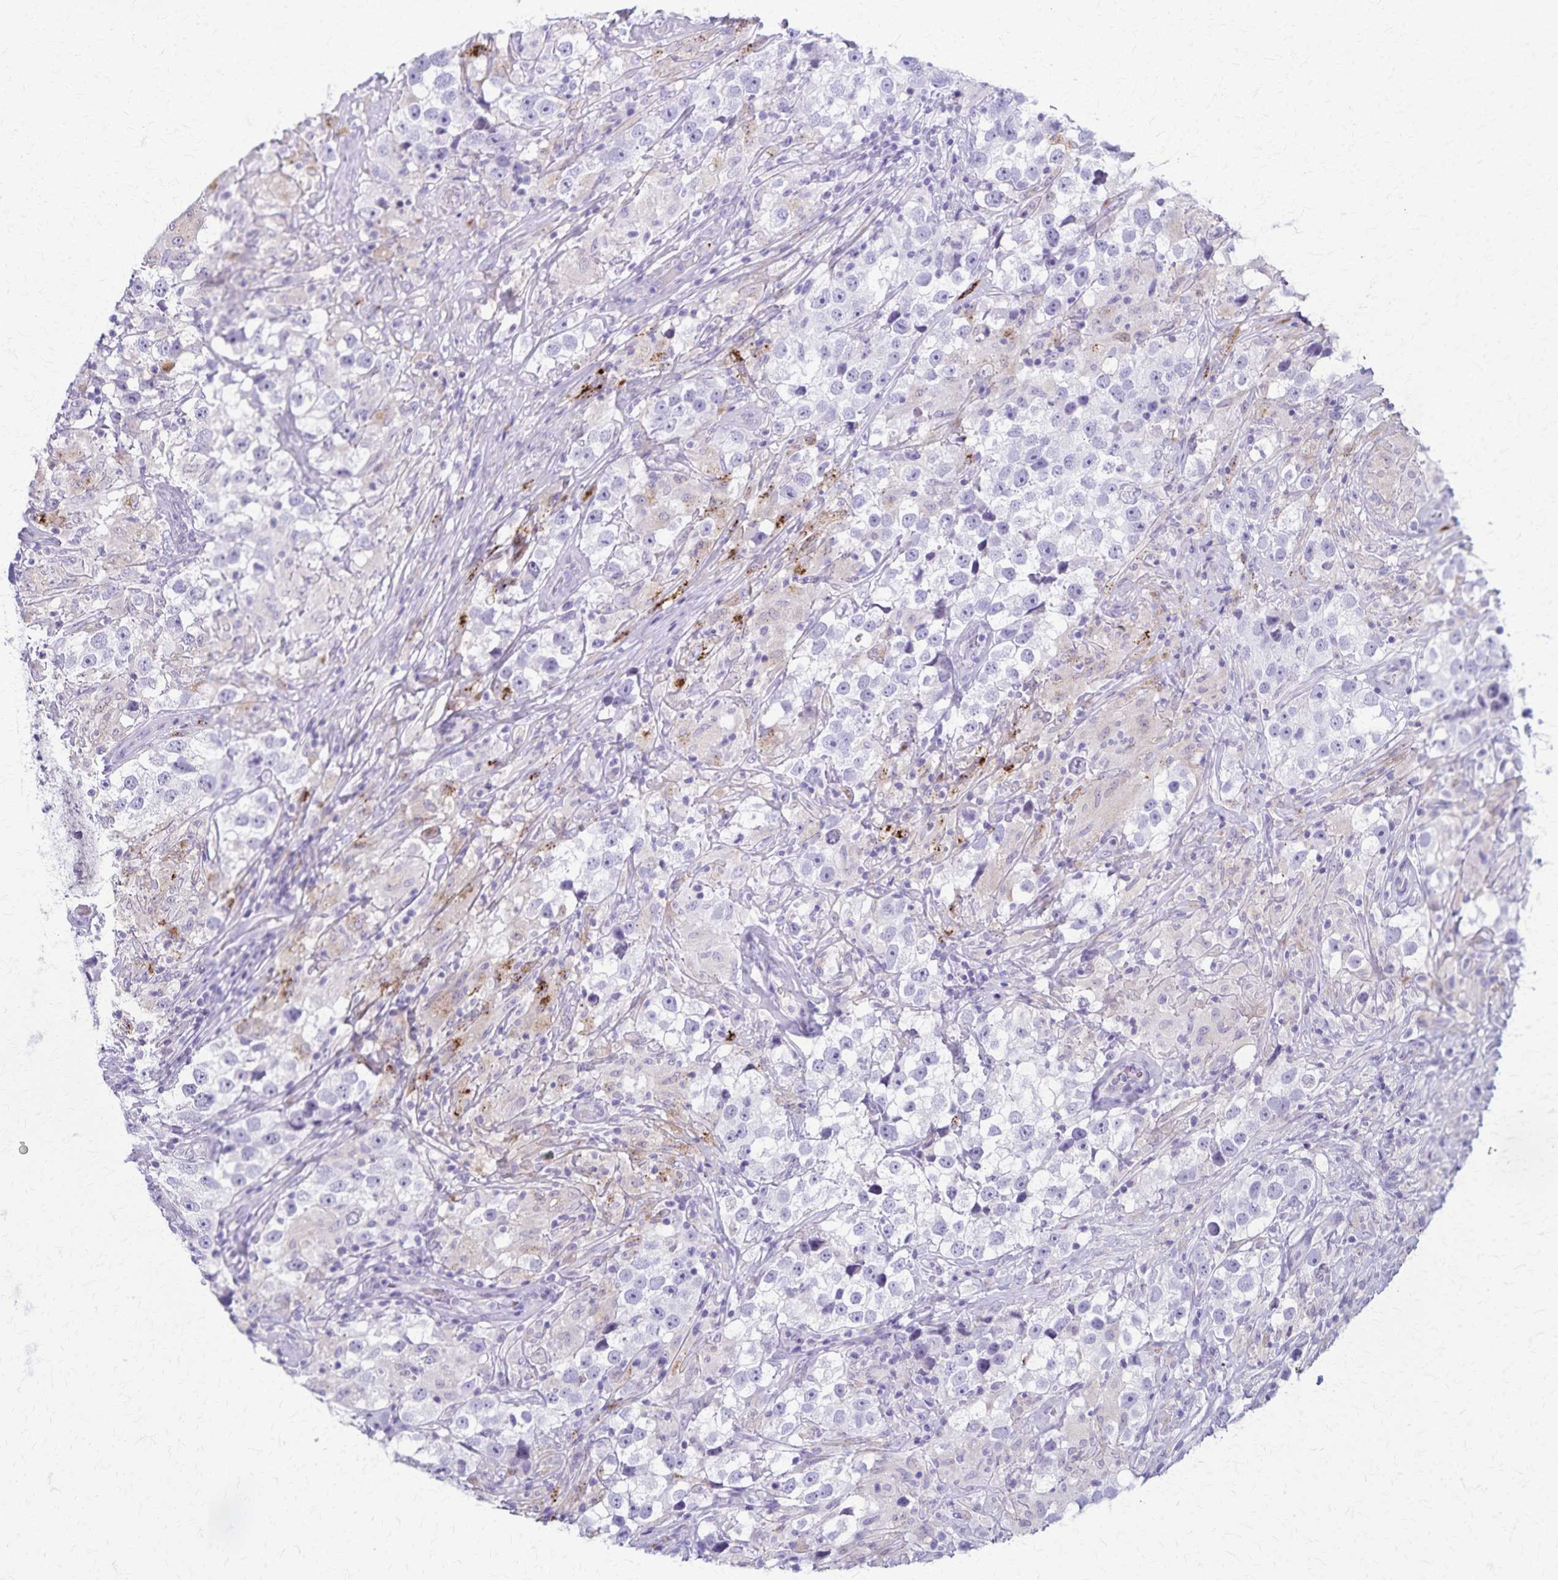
{"staining": {"intensity": "negative", "quantity": "none", "location": "none"}, "tissue": "testis cancer", "cell_type": "Tumor cells", "image_type": "cancer", "snomed": [{"axis": "morphology", "description": "Seminoma, NOS"}, {"axis": "topography", "description": "Testis"}], "caption": "Immunohistochemical staining of human testis cancer (seminoma) displays no significant expression in tumor cells.", "gene": "TMEM60", "patient": {"sex": "male", "age": 46}}